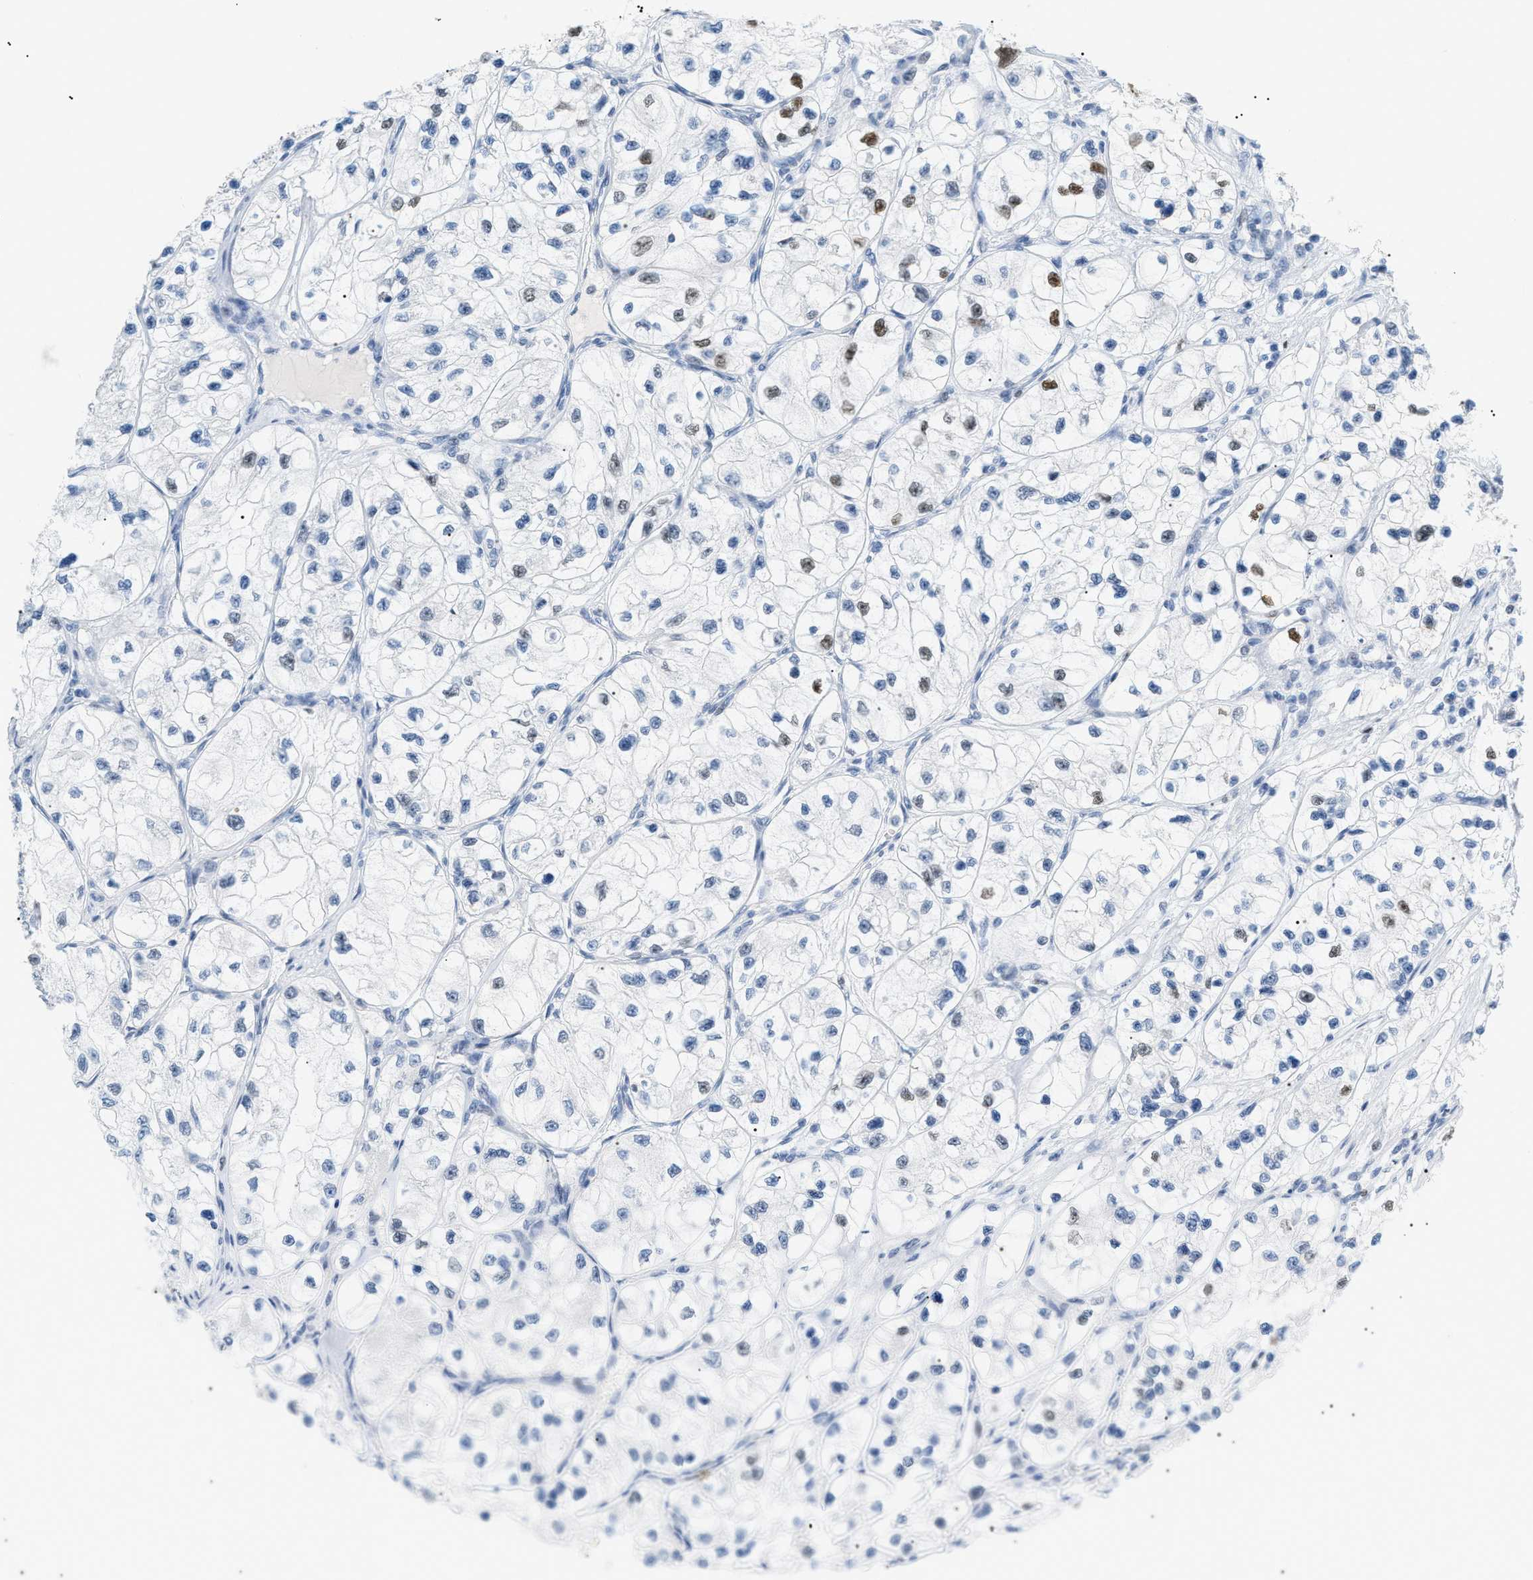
{"staining": {"intensity": "moderate", "quantity": "<25%", "location": "nuclear"}, "tissue": "renal cancer", "cell_type": "Tumor cells", "image_type": "cancer", "snomed": [{"axis": "morphology", "description": "Adenocarcinoma, NOS"}, {"axis": "topography", "description": "Kidney"}], "caption": "Renal cancer was stained to show a protein in brown. There is low levels of moderate nuclear expression in approximately <25% of tumor cells.", "gene": "MCM7", "patient": {"sex": "female", "age": 57}}